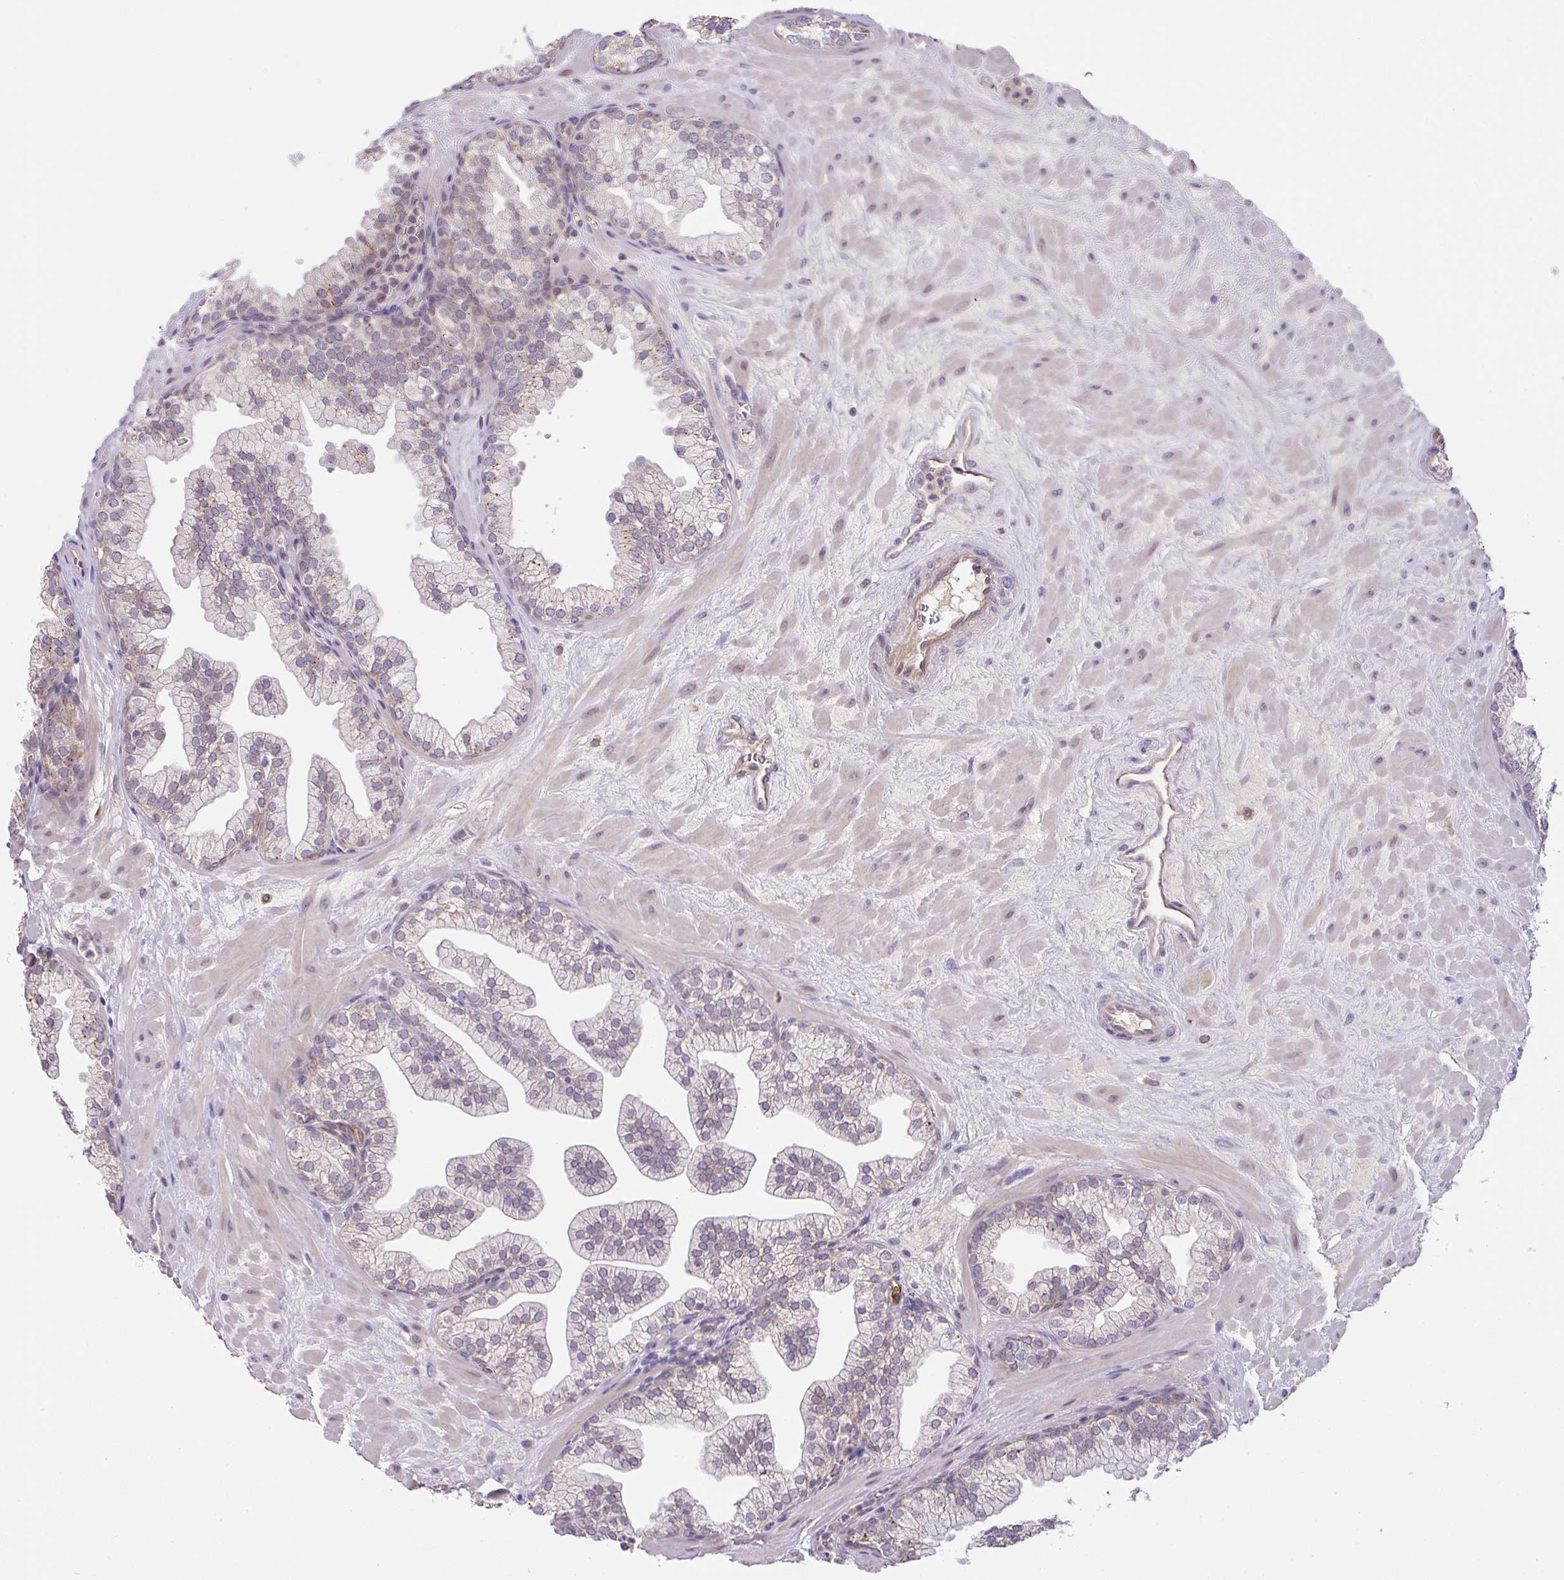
{"staining": {"intensity": "negative", "quantity": "none", "location": "none"}, "tissue": "prostate", "cell_type": "Glandular cells", "image_type": "normal", "snomed": [{"axis": "morphology", "description": "Normal tissue, NOS"}, {"axis": "topography", "description": "Prostate"}, {"axis": "topography", "description": "Peripheral nerve tissue"}], "caption": "An immunohistochemistry (IHC) photomicrograph of unremarkable prostate is shown. There is no staining in glandular cells of prostate.", "gene": "GCNT7", "patient": {"sex": "male", "age": 61}}